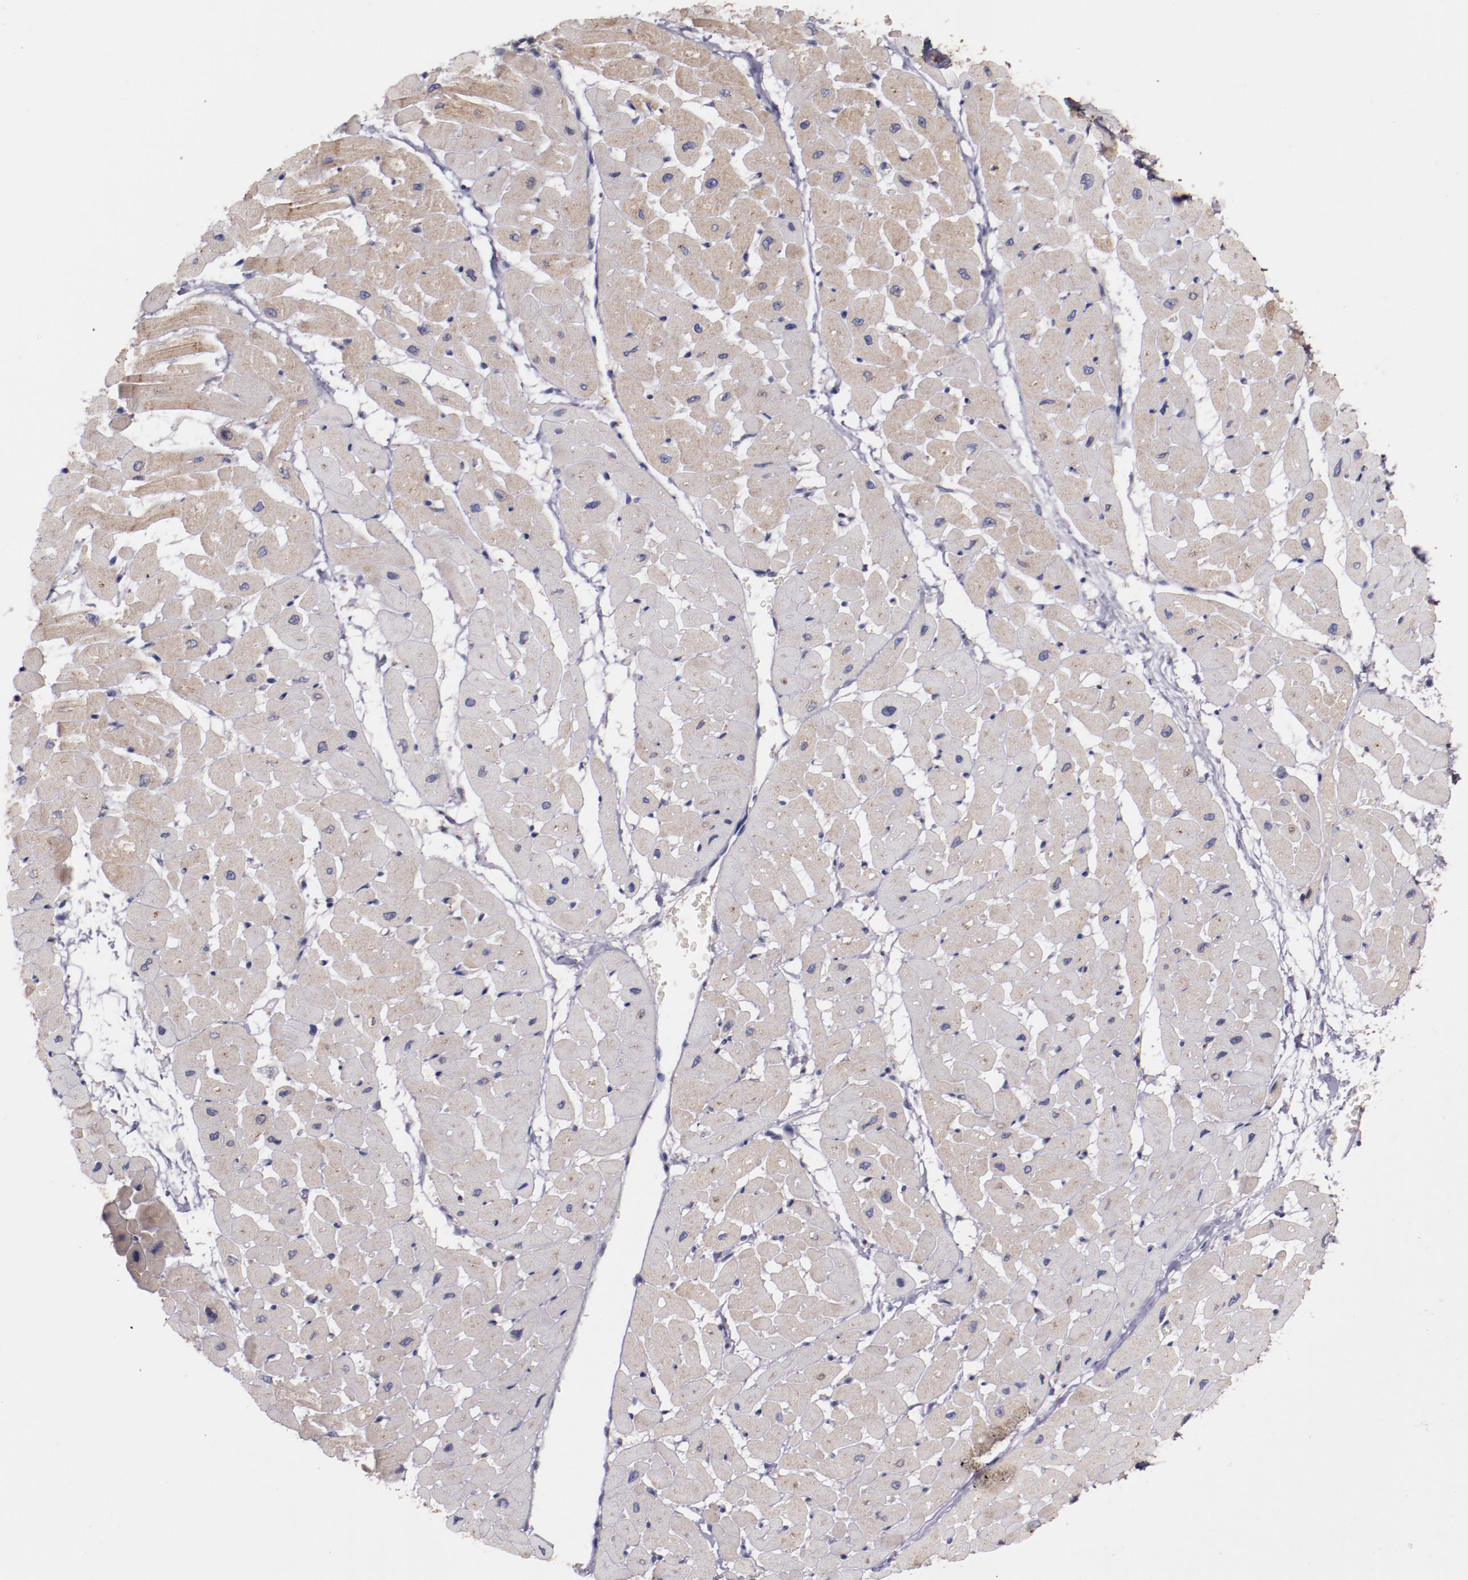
{"staining": {"intensity": "weak", "quantity": ">75%", "location": "cytoplasmic/membranous"}, "tissue": "heart muscle", "cell_type": "Cardiomyocytes", "image_type": "normal", "snomed": [{"axis": "morphology", "description": "Normal tissue, NOS"}, {"axis": "topography", "description": "Heart"}], "caption": "DAB (3,3'-diaminobenzidine) immunohistochemical staining of unremarkable heart muscle exhibits weak cytoplasmic/membranous protein expression in about >75% of cardiomyocytes. The staining is performed using DAB (3,3'-diaminobenzidine) brown chromogen to label protein expression. The nuclei are counter-stained blue using hematoxylin.", "gene": "SYP", "patient": {"sex": "male", "age": 45}}